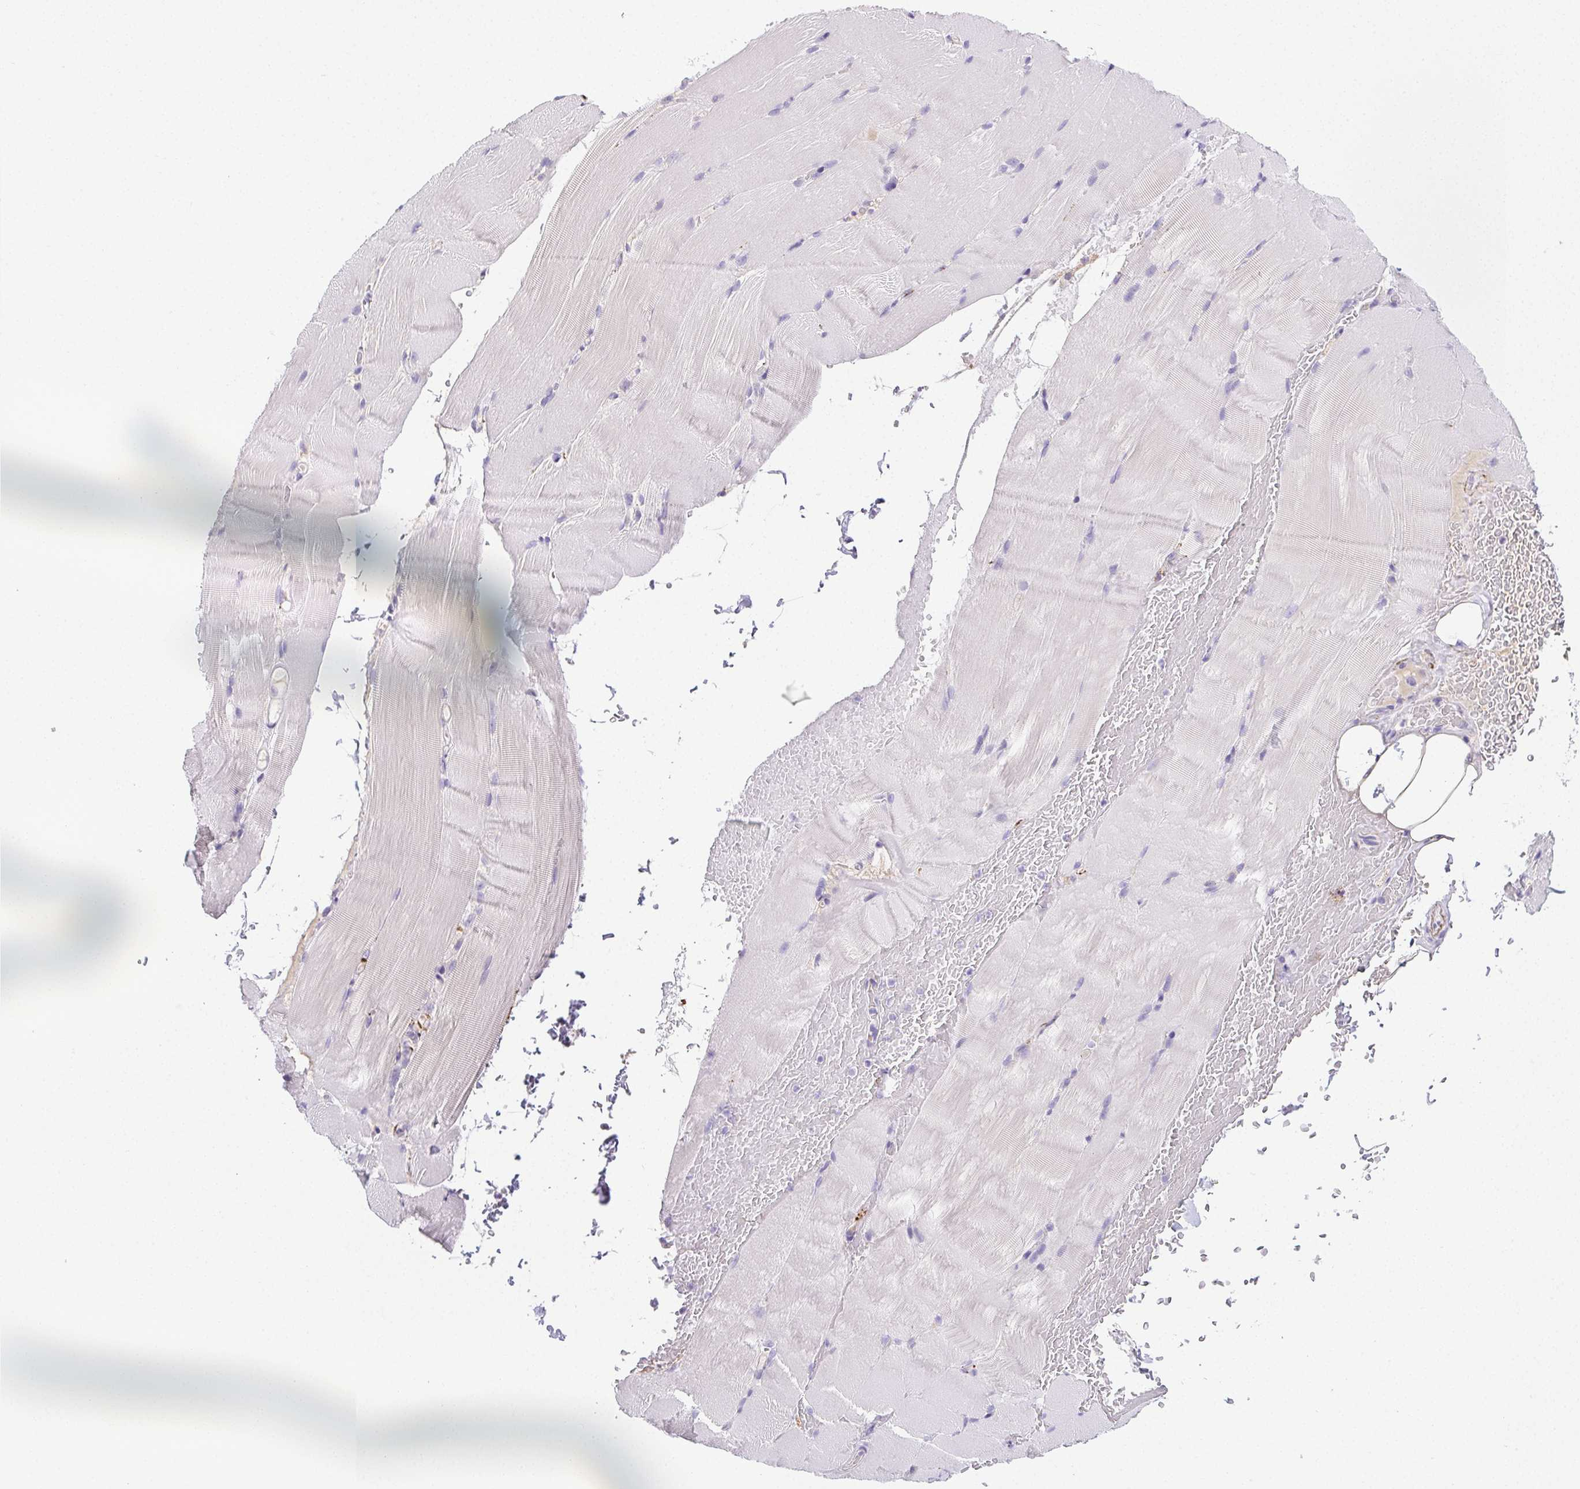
{"staining": {"intensity": "negative", "quantity": "none", "location": "none"}, "tissue": "skeletal muscle", "cell_type": "Myocytes", "image_type": "normal", "snomed": [{"axis": "morphology", "description": "Normal tissue, NOS"}, {"axis": "topography", "description": "Skeletal muscle"}], "caption": "High power microscopy histopathology image of an IHC photomicrograph of unremarkable skeletal muscle, revealing no significant expression in myocytes.", "gene": "VTN", "patient": {"sex": "female", "age": 37}}